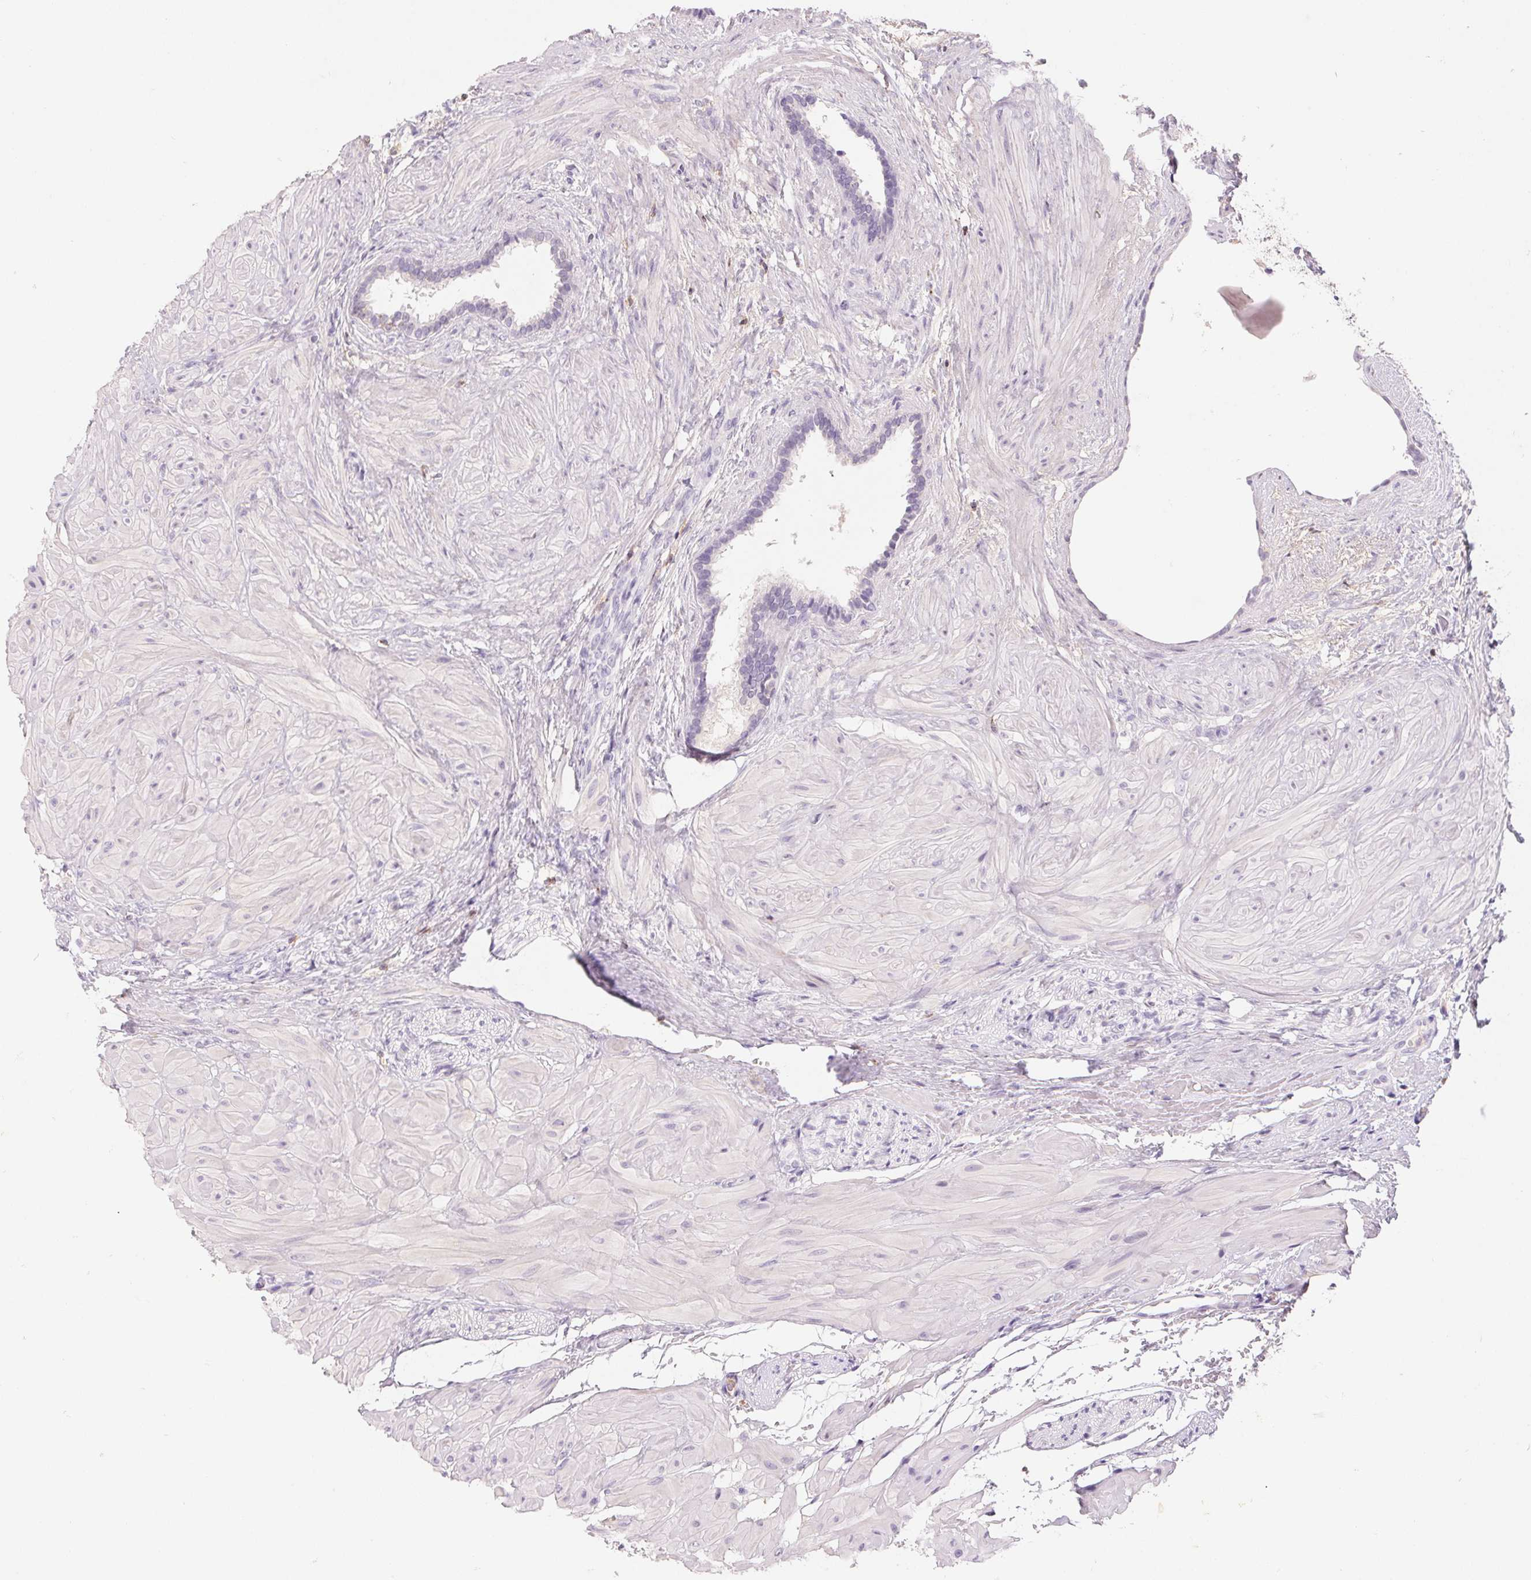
{"staining": {"intensity": "negative", "quantity": "none", "location": "none"}, "tissue": "seminal vesicle", "cell_type": "Glandular cells", "image_type": "normal", "snomed": [{"axis": "morphology", "description": "Normal tissue, NOS"}, {"axis": "topography", "description": "Seminal veicle"}], "caption": "Immunohistochemistry micrograph of normal seminal vesicle: seminal vesicle stained with DAB displays no significant protein positivity in glandular cells. Nuclei are stained in blue.", "gene": "KIF26A", "patient": {"sex": "male", "age": 57}}